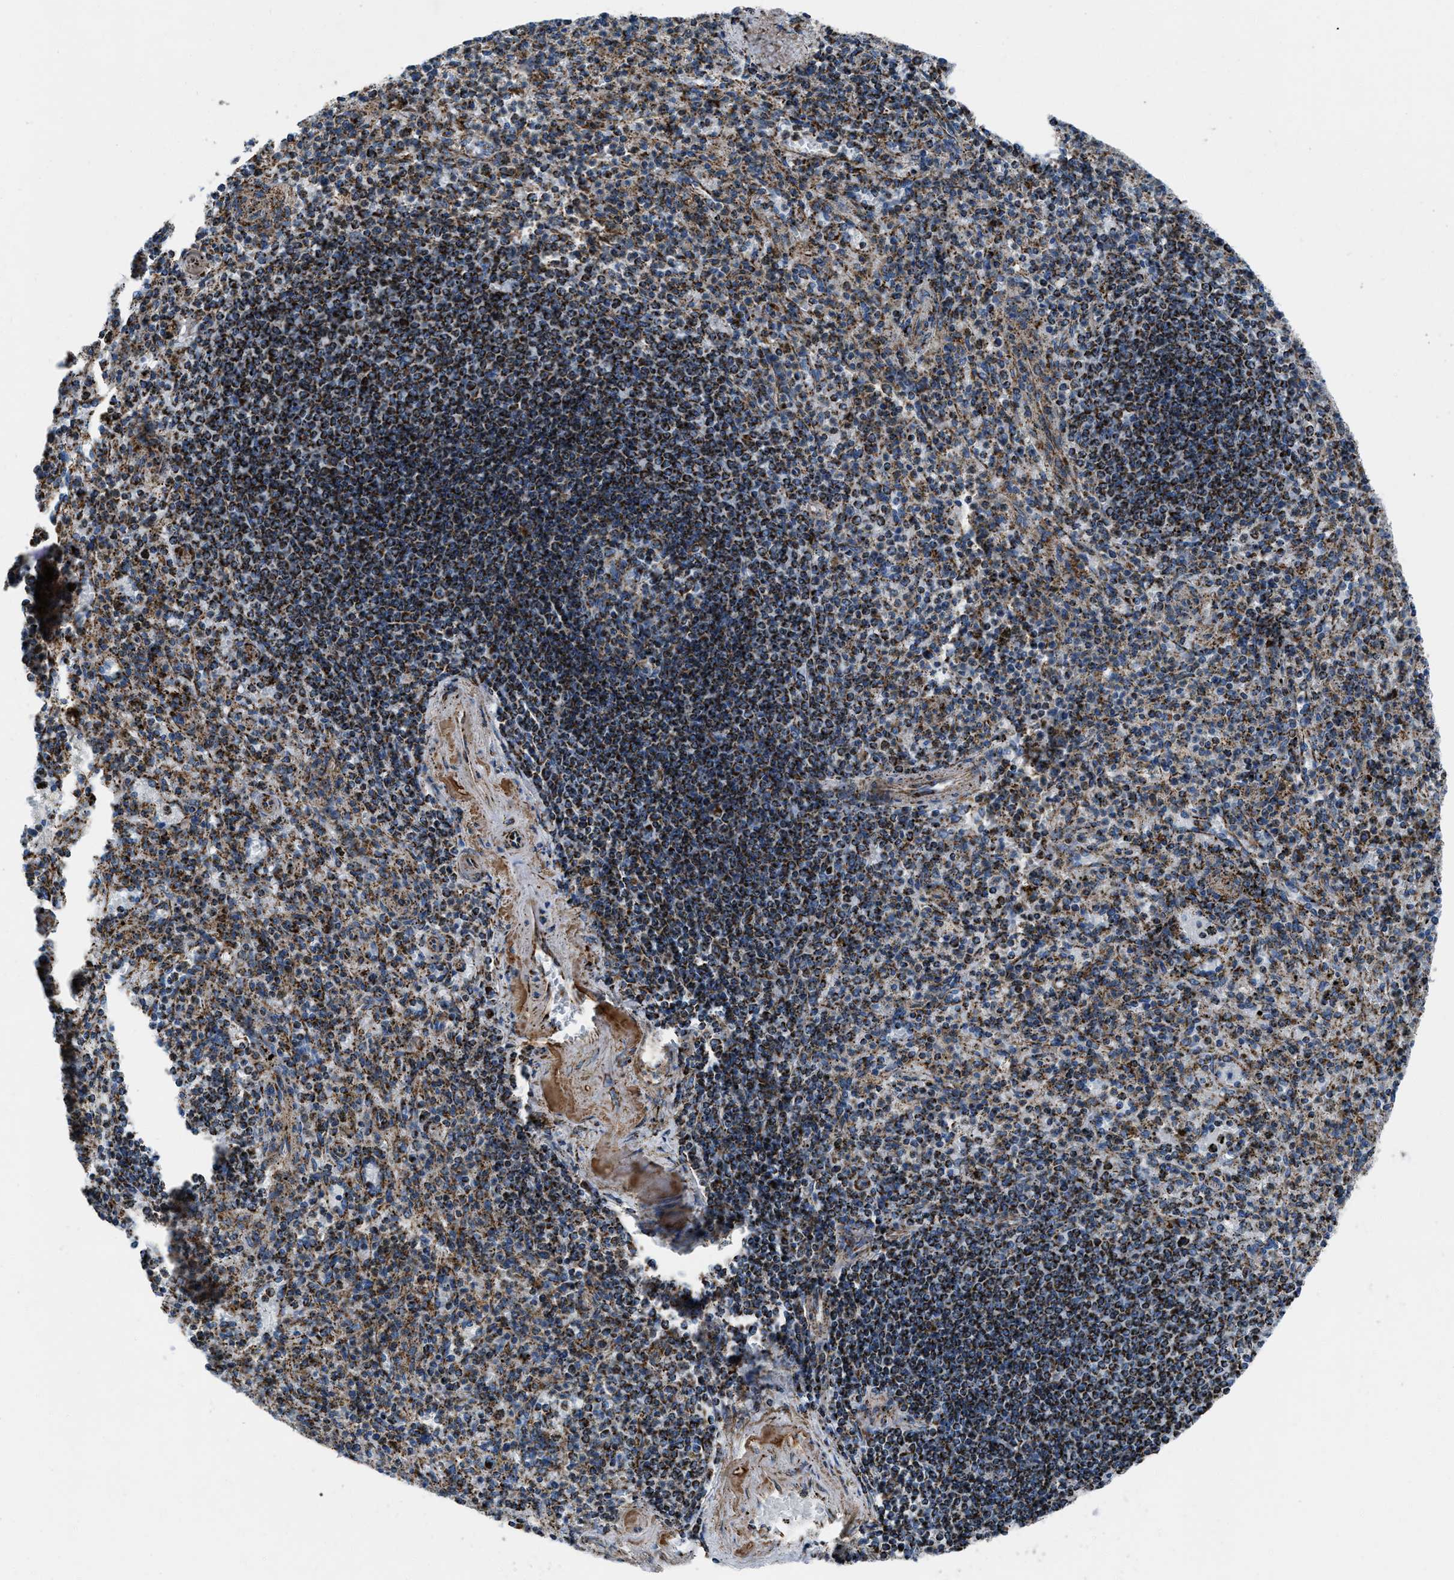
{"staining": {"intensity": "strong", "quantity": "25%-75%", "location": "cytoplasmic/membranous"}, "tissue": "spleen", "cell_type": "Cells in red pulp", "image_type": "normal", "snomed": [{"axis": "morphology", "description": "Normal tissue, NOS"}, {"axis": "topography", "description": "Spleen"}], "caption": "Immunohistochemical staining of benign human spleen reveals 25%-75% levels of strong cytoplasmic/membranous protein positivity in about 25%-75% of cells in red pulp.", "gene": "NSD3", "patient": {"sex": "male", "age": 72}}